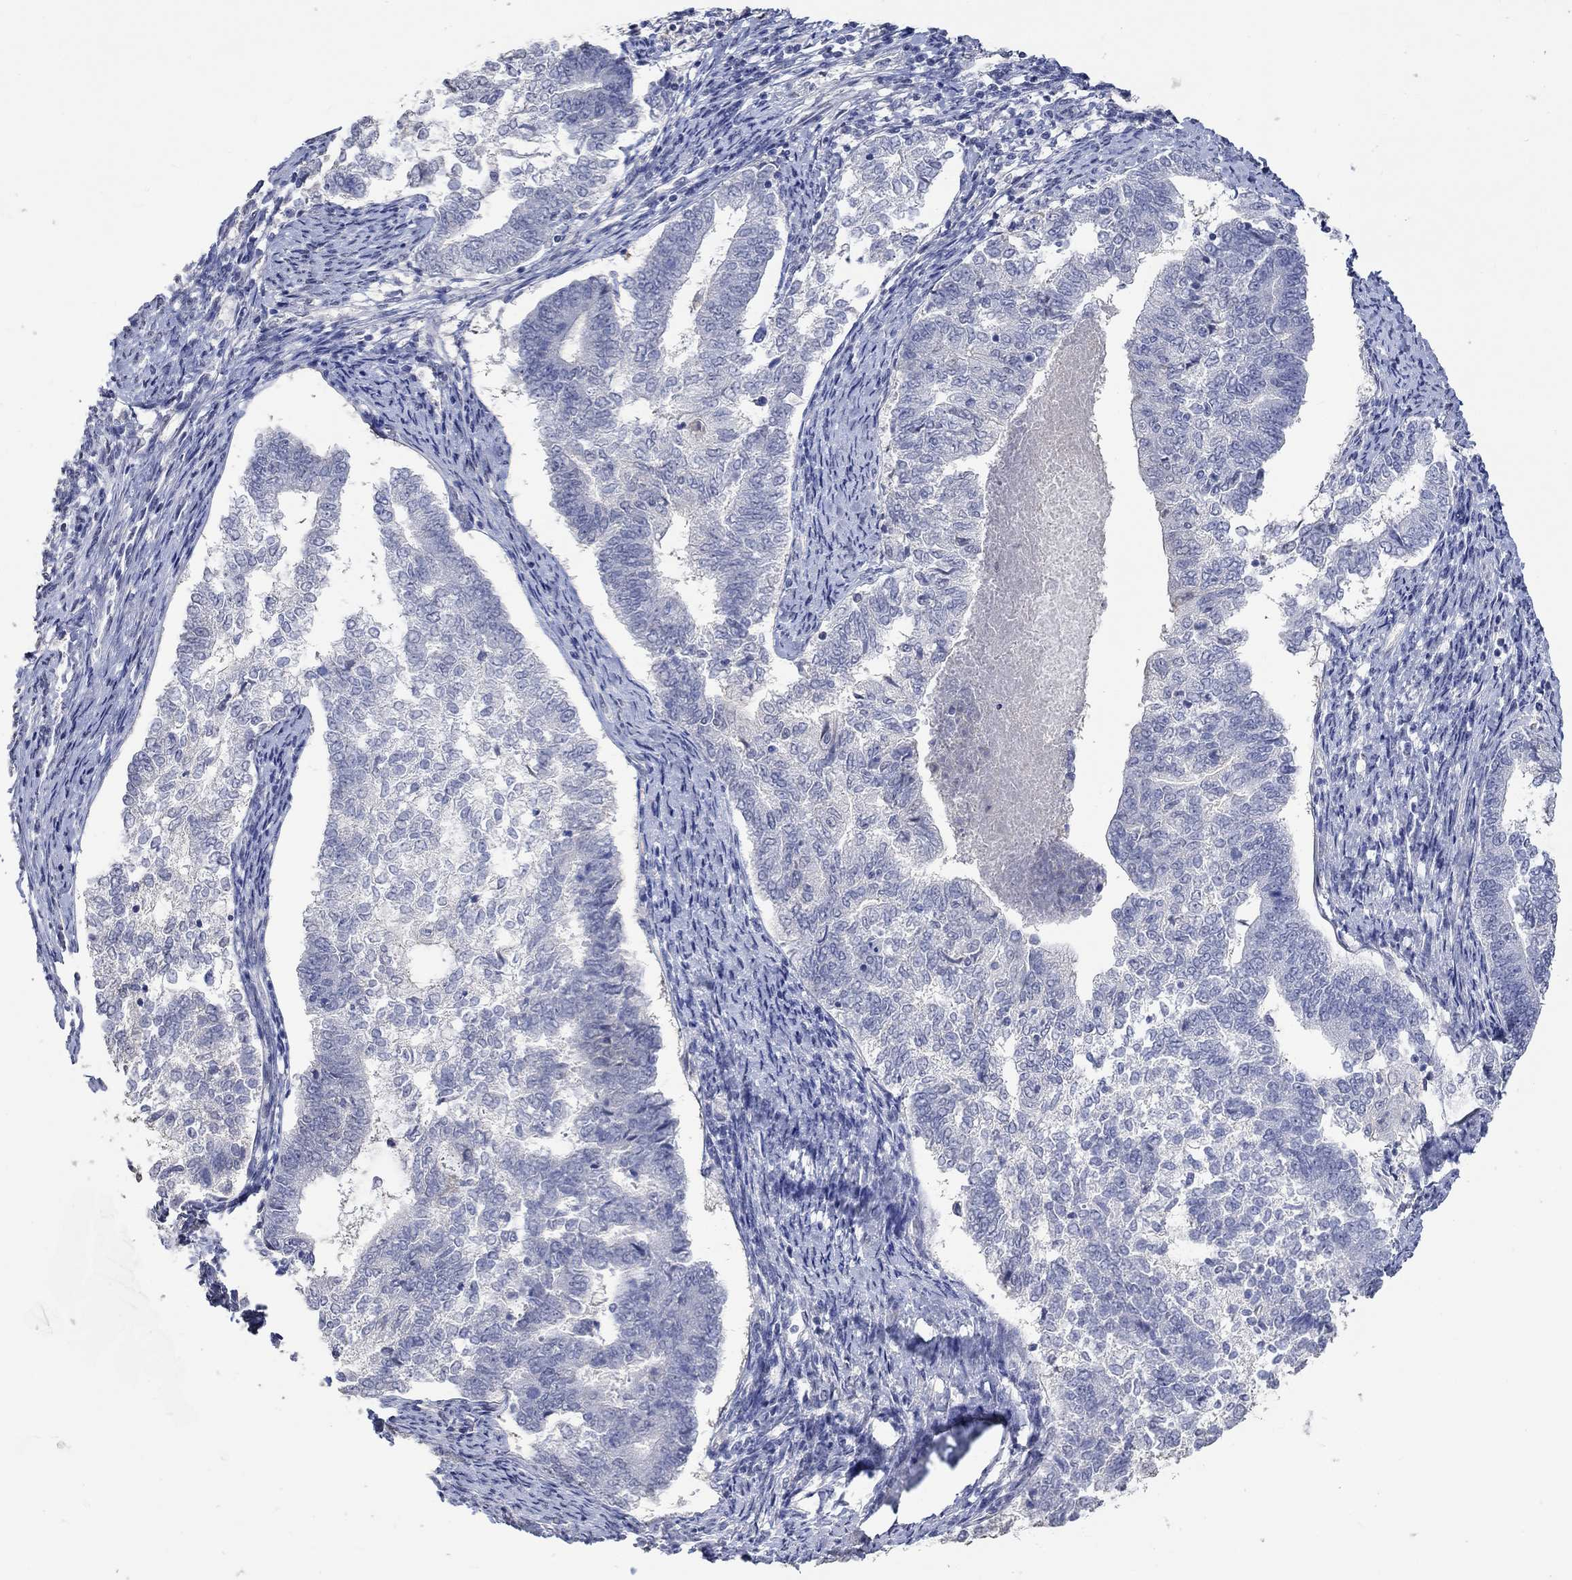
{"staining": {"intensity": "negative", "quantity": "none", "location": "none"}, "tissue": "endometrial cancer", "cell_type": "Tumor cells", "image_type": "cancer", "snomed": [{"axis": "morphology", "description": "Adenocarcinoma, NOS"}, {"axis": "topography", "description": "Endometrium"}], "caption": "A photomicrograph of adenocarcinoma (endometrial) stained for a protein displays no brown staining in tumor cells.", "gene": "PNMA5", "patient": {"sex": "female", "age": 65}}